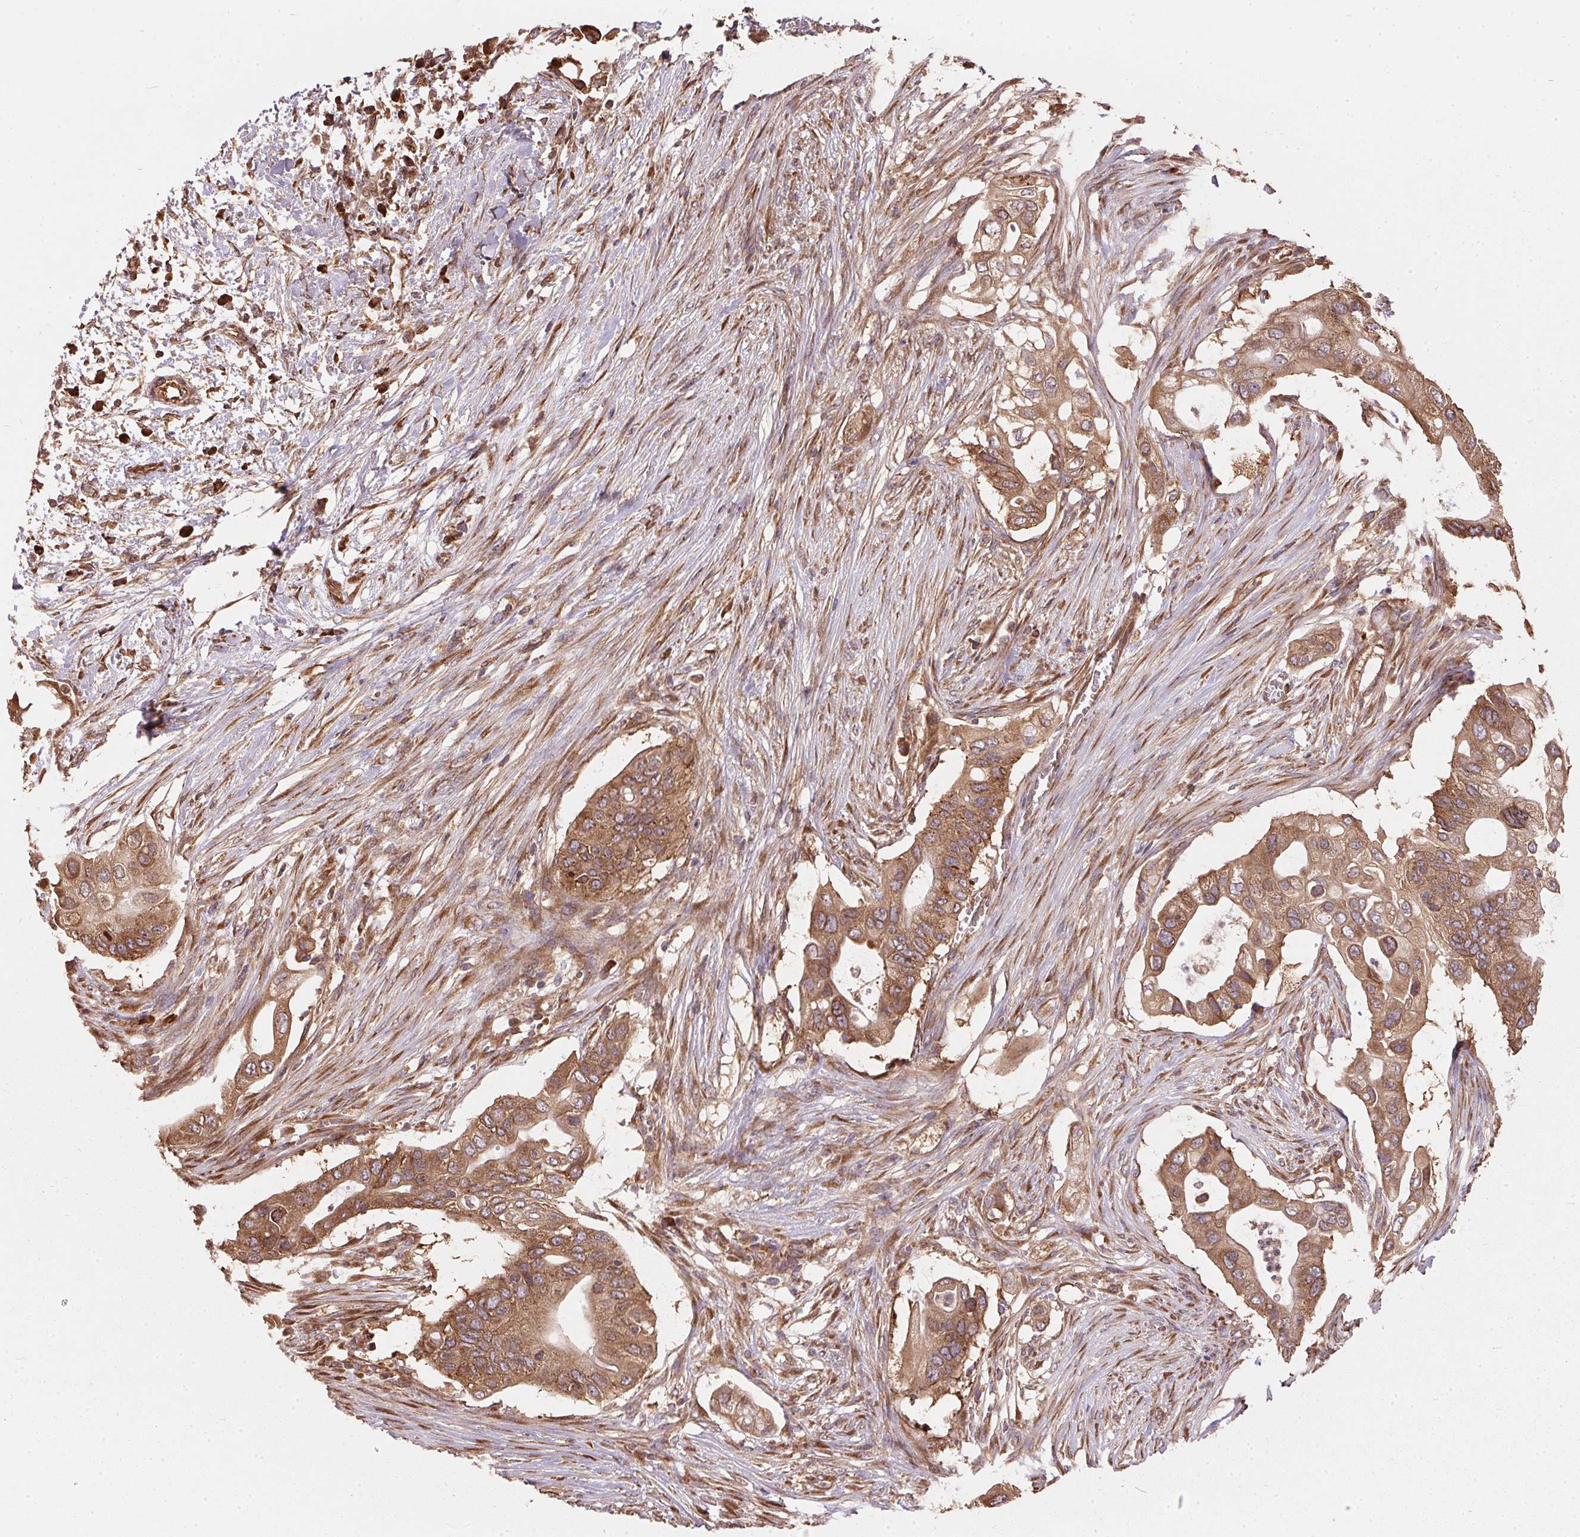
{"staining": {"intensity": "moderate", "quantity": ">75%", "location": "cytoplasmic/membranous"}, "tissue": "pancreatic cancer", "cell_type": "Tumor cells", "image_type": "cancer", "snomed": [{"axis": "morphology", "description": "Adenocarcinoma, NOS"}, {"axis": "topography", "description": "Pancreas"}], "caption": "An image showing moderate cytoplasmic/membranous positivity in approximately >75% of tumor cells in pancreatic adenocarcinoma, as visualized by brown immunohistochemical staining.", "gene": "EIF2S1", "patient": {"sex": "female", "age": 72}}